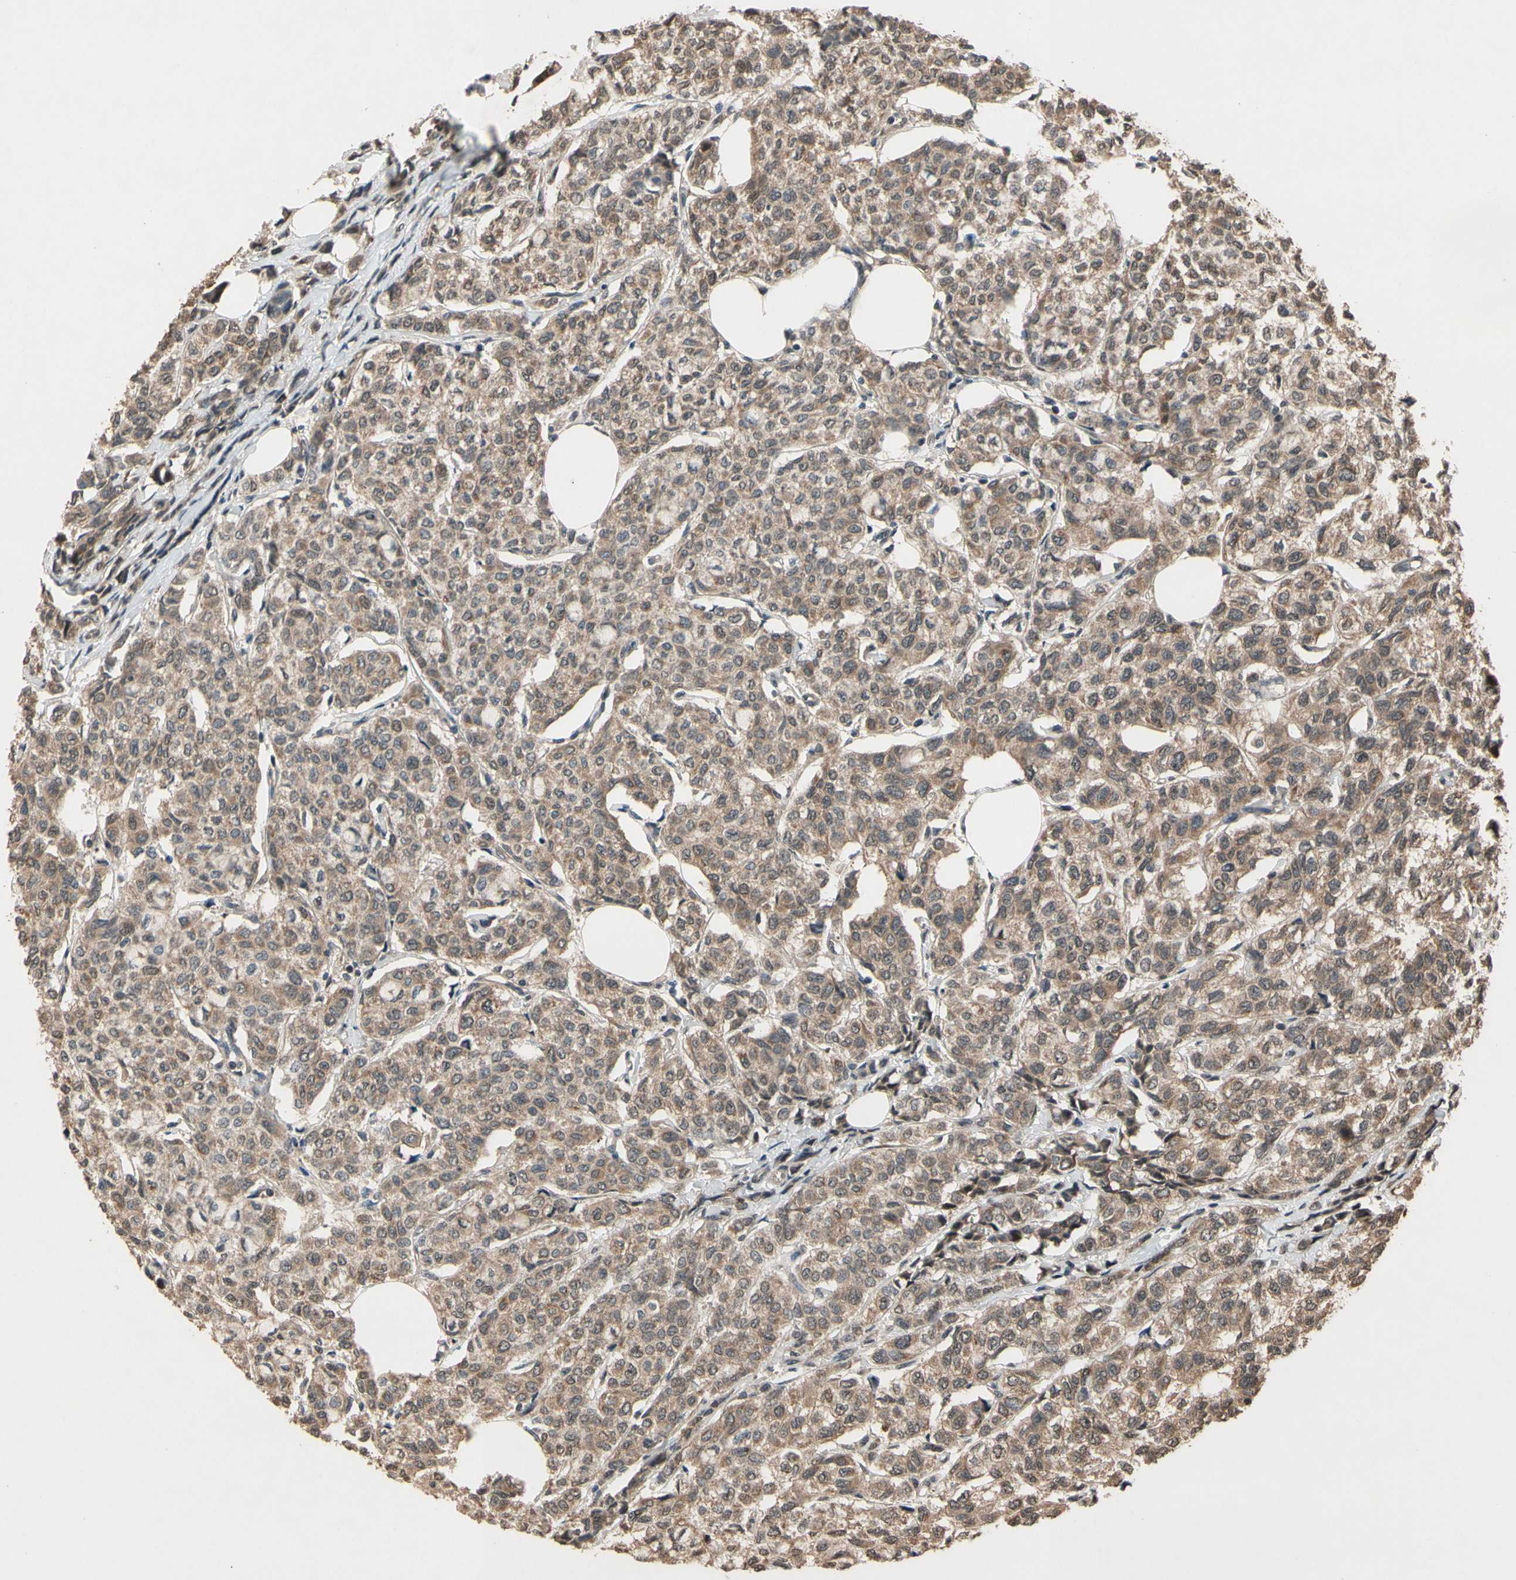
{"staining": {"intensity": "moderate", "quantity": ">75%", "location": "cytoplasmic/membranous"}, "tissue": "breast cancer", "cell_type": "Tumor cells", "image_type": "cancer", "snomed": [{"axis": "morphology", "description": "Lobular carcinoma"}, {"axis": "topography", "description": "Breast"}], "caption": "Human breast cancer (lobular carcinoma) stained with a brown dye displays moderate cytoplasmic/membranous positive positivity in approximately >75% of tumor cells.", "gene": "TMEM230", "patient": {"sex": "female", "age": 60}}